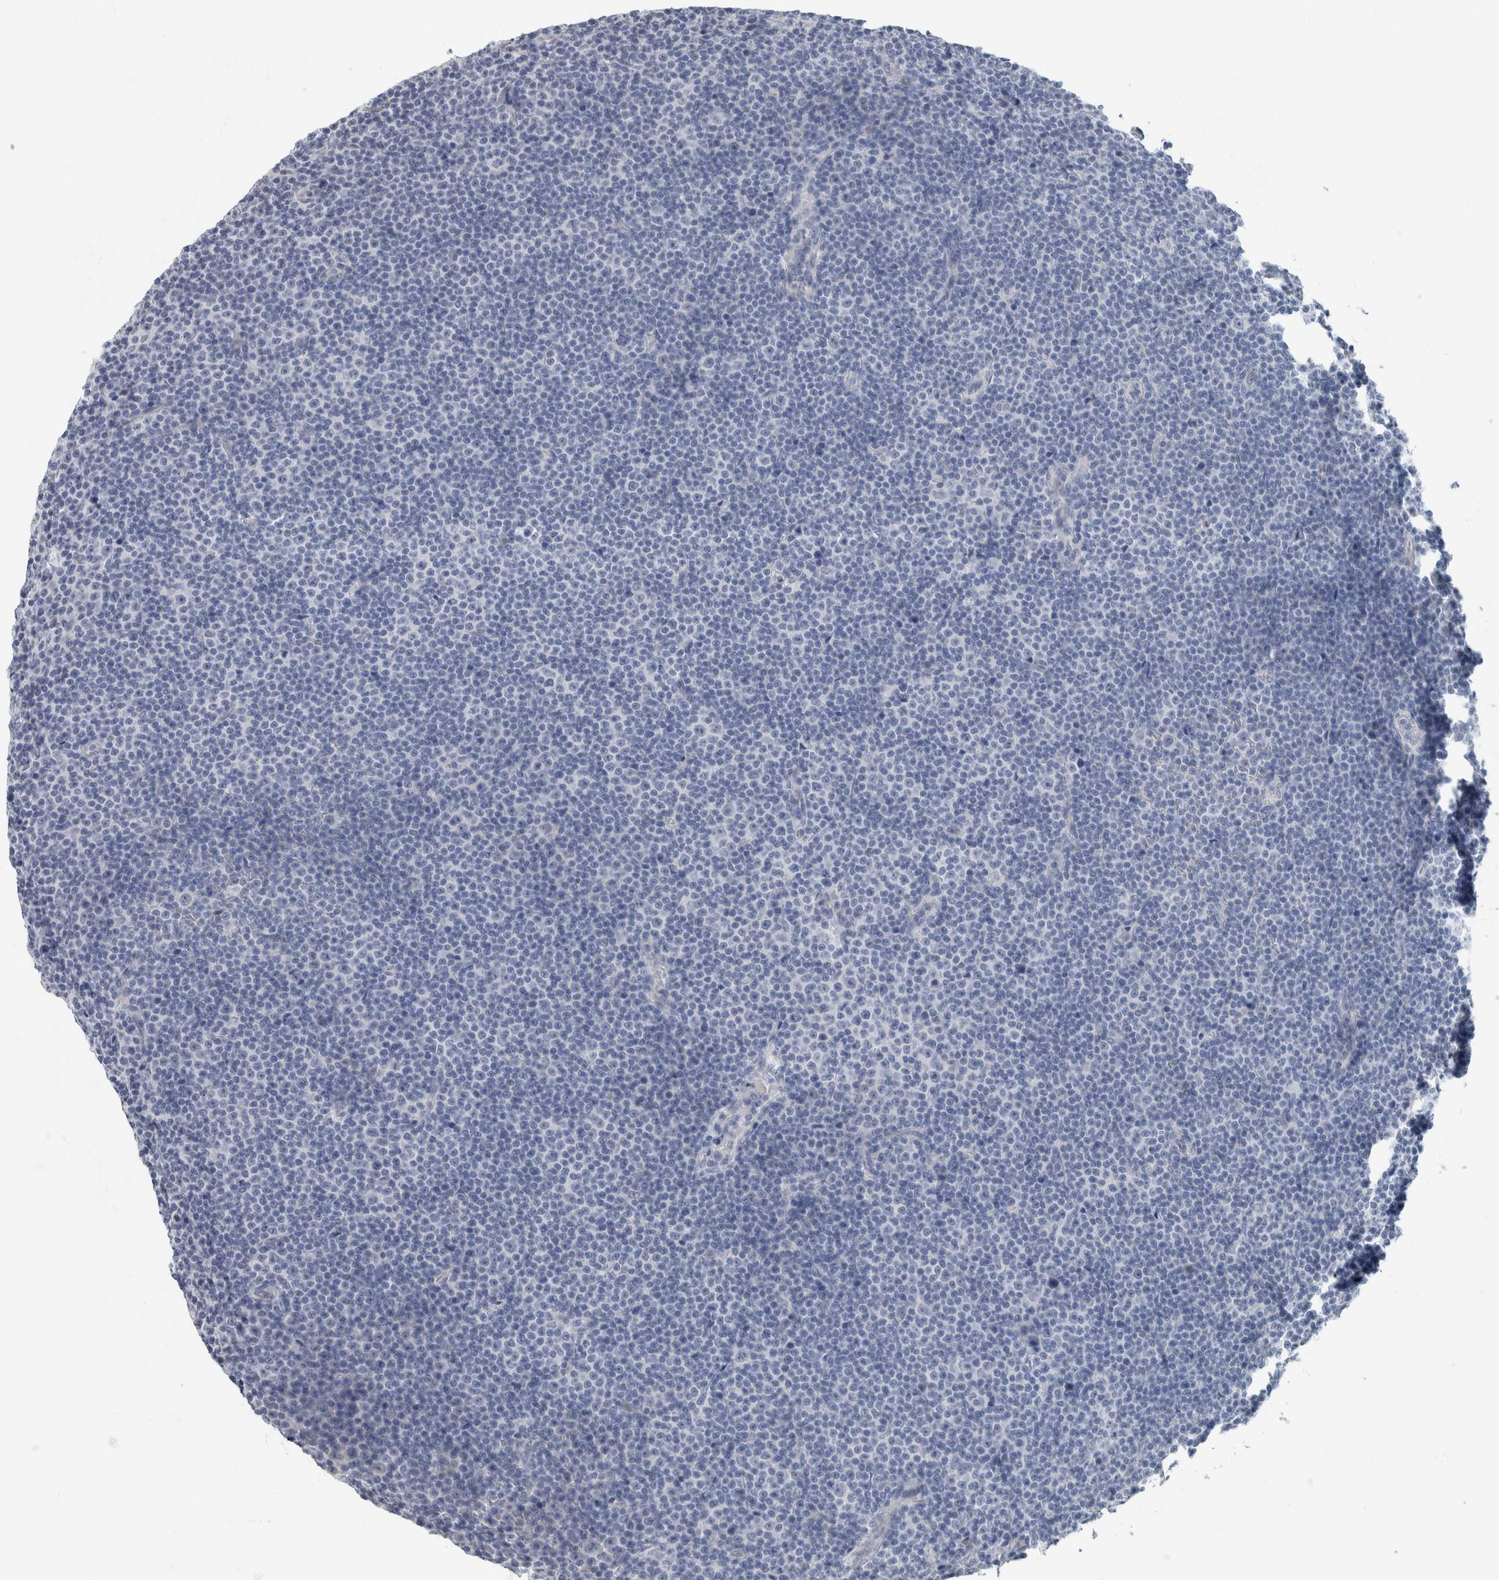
{"staining": {"intensity": "negative", "quantity": "none", "location": "none"}, "tissue": "lymphoma", "cell_type": "Tumor cells", "image_type": "cancer", "snomed": [{"axis": "morphology", "description": "Malignant lymphoma, non-Hodgkin's type, Low grade"}, {"axis": "topography", "description": "Lymph node"}], "caption": "Micrograph shows no protein staining in tumor cells of low-grade malignant lymphoma, non-Hodgkin's type tissue. The staining was performed using DAB (3,3'-diaminobenzidine) to visualize the protein expression in brown, while the nuclei were stained in blue with hematoxylin (Magnification: 20x).", "gene": "NEFM", "patient": {"sex": "female", "age": 67}}